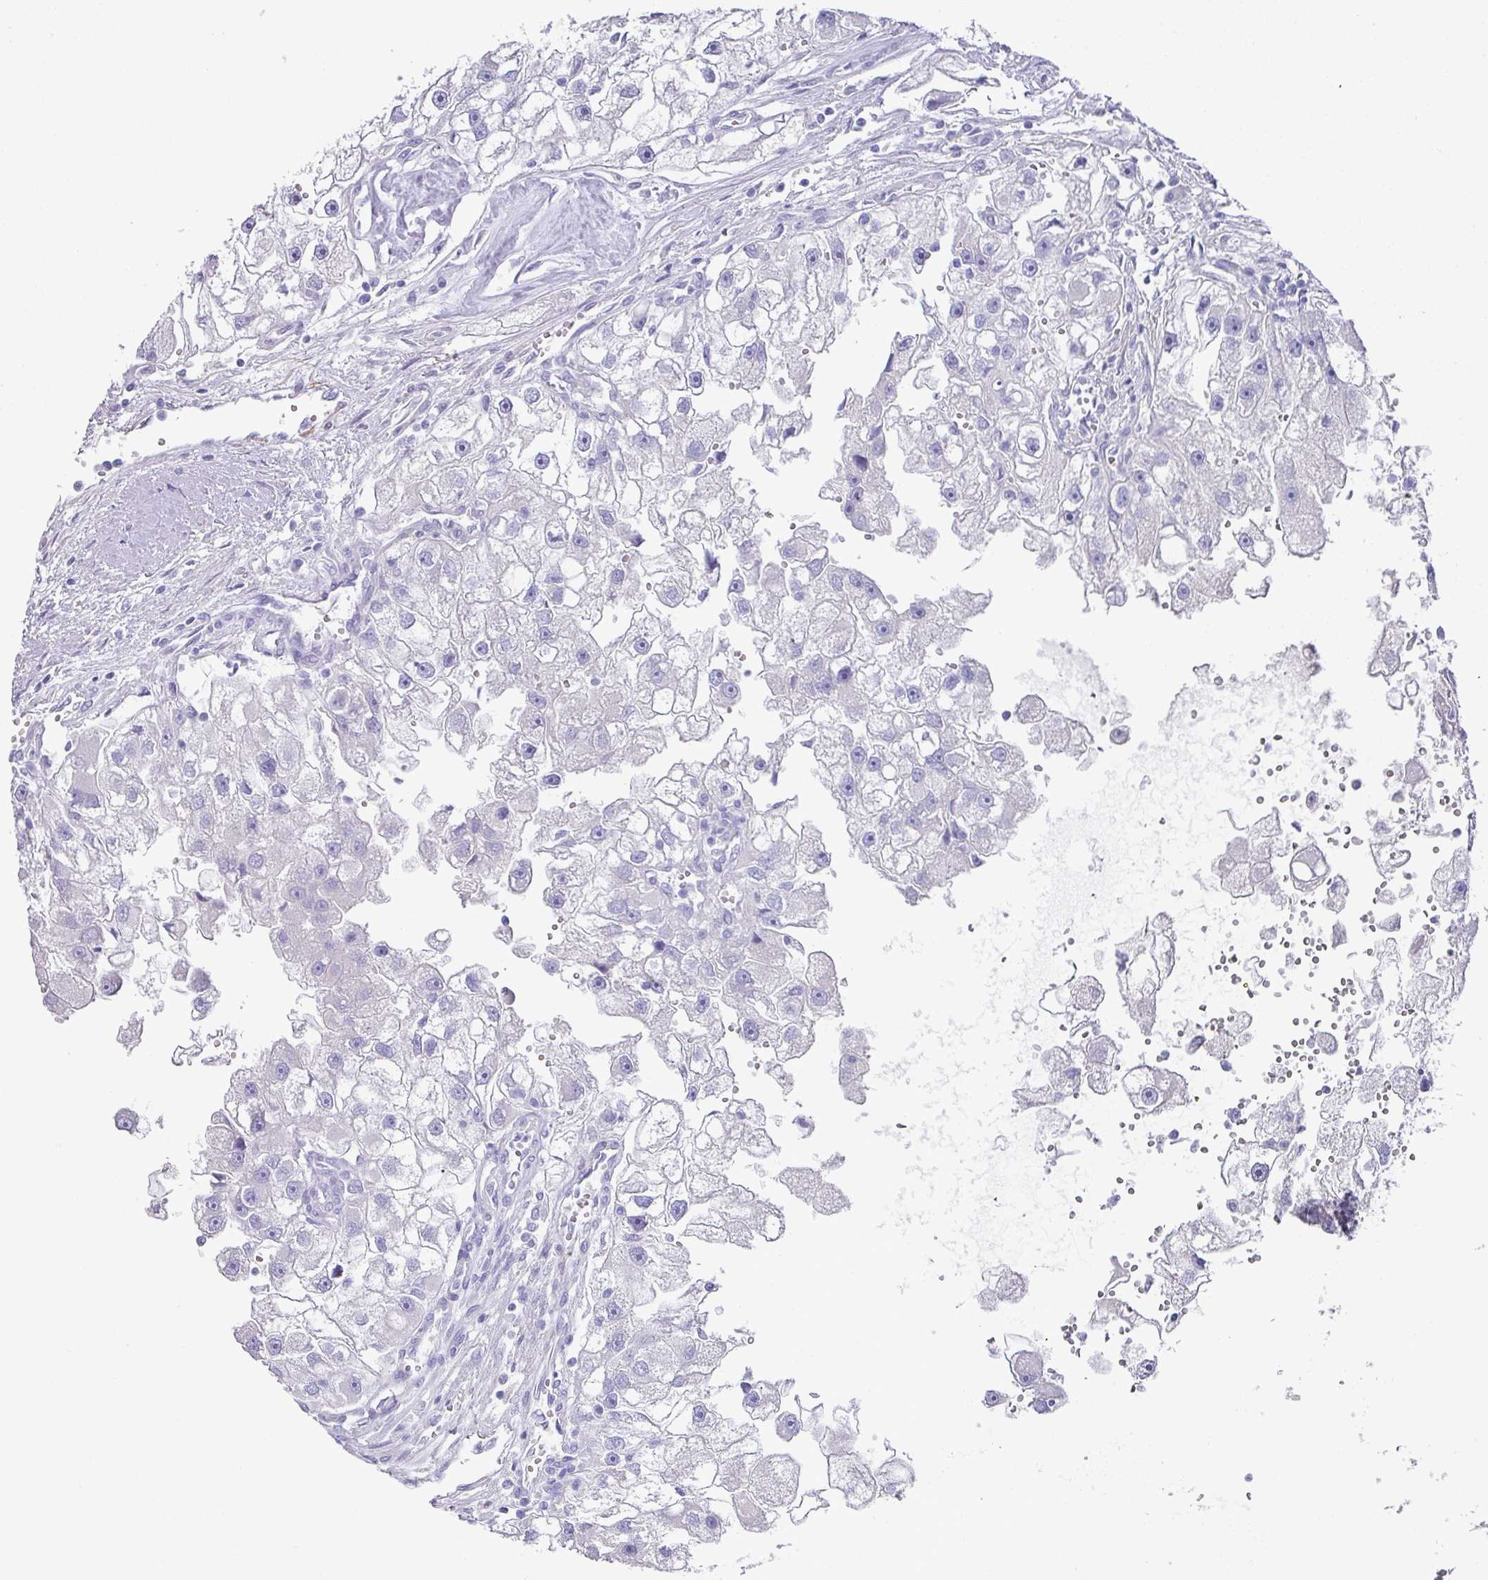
{"staining": {"intensity": "negative", "quantity": "none", "location": "none"}, "tissue": "renal cancer", "cell_type": "Tumor cells", "image_type": "cancer", "snomed": [{"axis": "morphology", "description": "Adenocarcinoma, NOS"}, {"axis": "topography", "description": "Kidney"}], "caption": "This is an immunohistochemistry (IHC) micrograph of renal cancer (adenocarcinoma). There is no positivity in tumor cells.", "gene": "TARM1", "patient": {"sex": "male", "age": 63}}